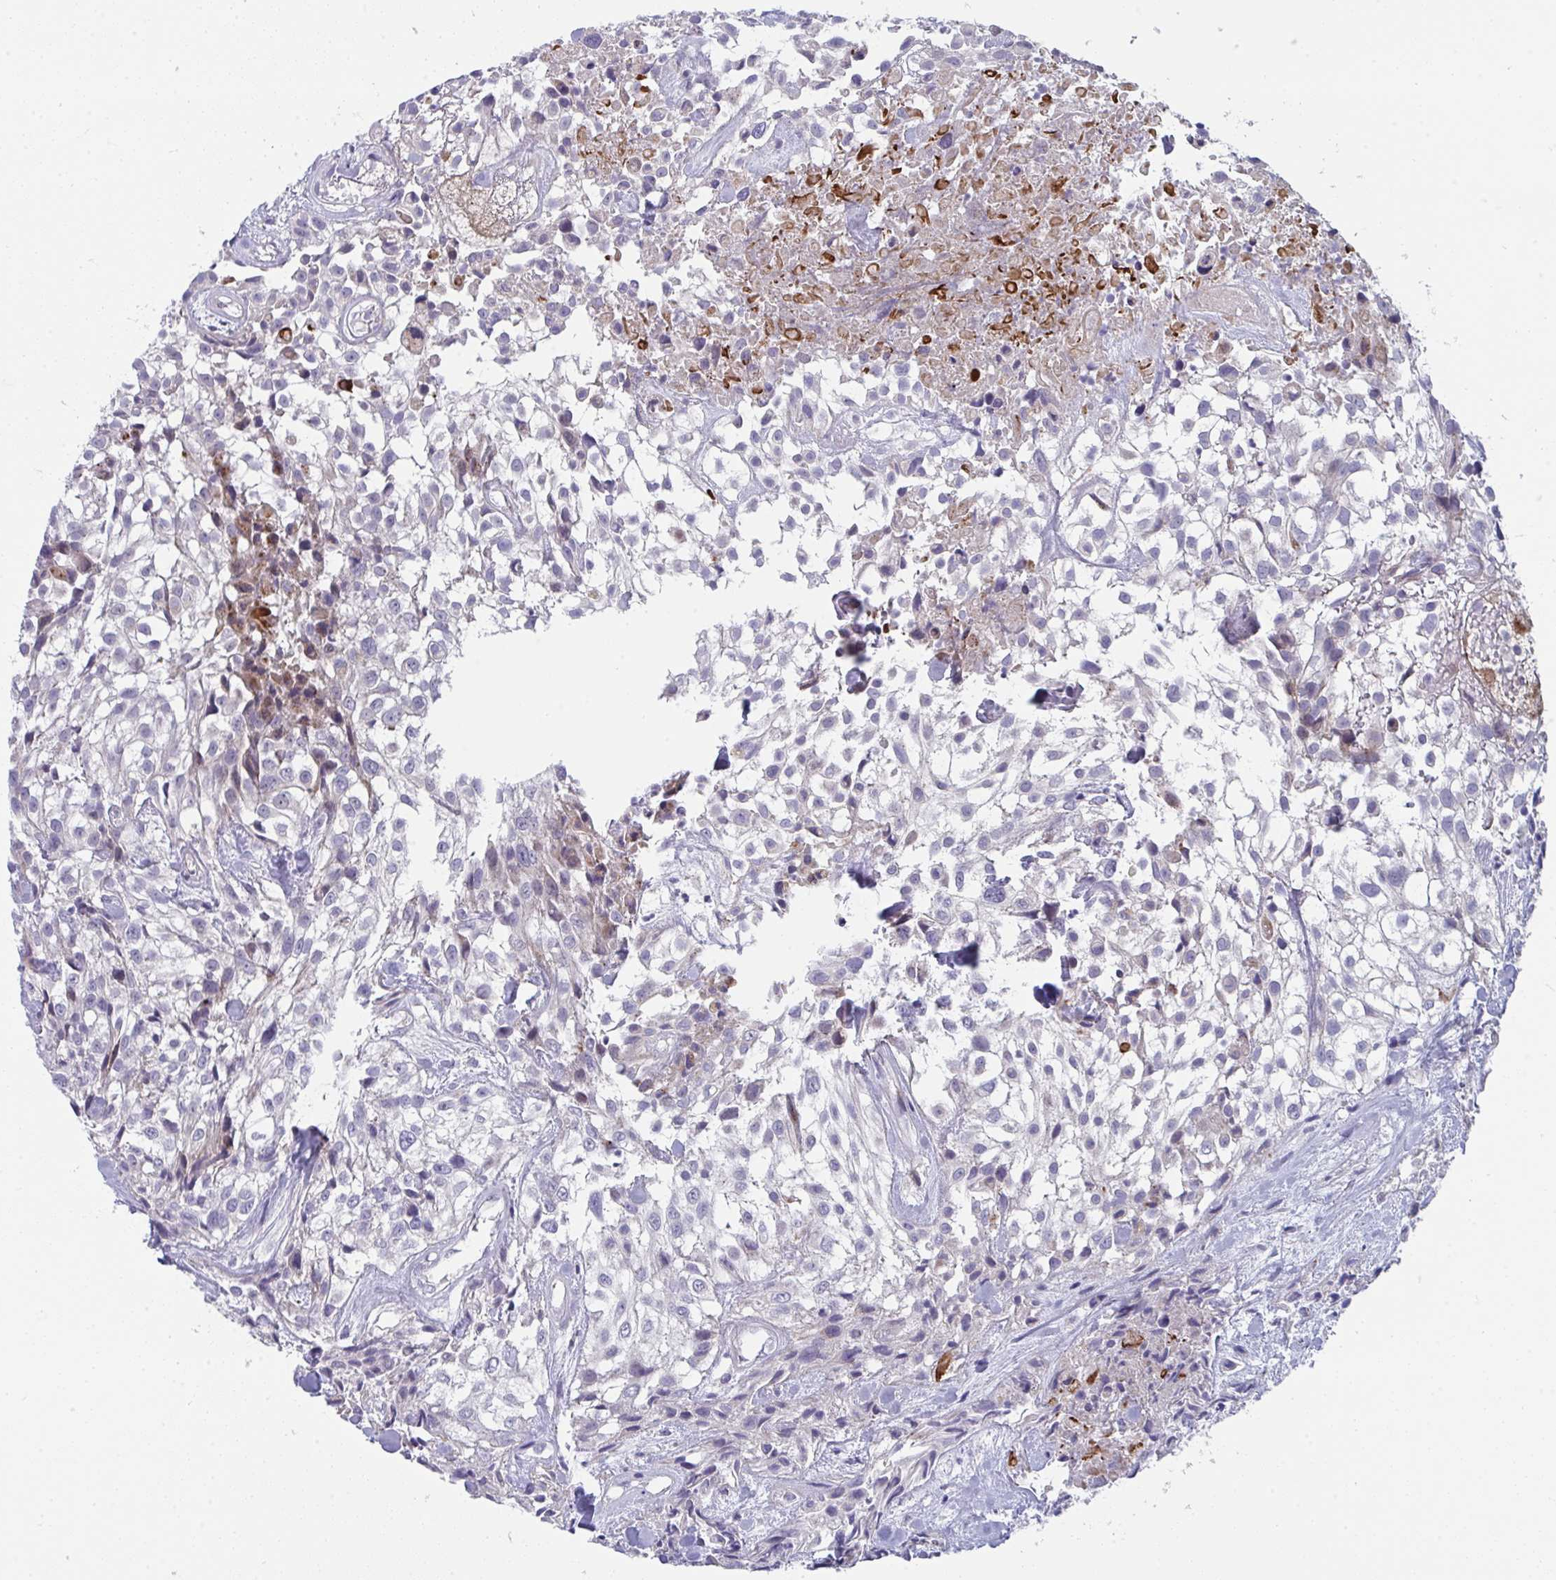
{"staining": {"intensity": "negative", "quantity": "none", "location": "none"}, "tissue": "urothelial cancer", "cell_type": "Tumor cells", "image_type": "cancer", "snomed": [{"axis": "morphology", "description": "Urothelial carcinoma, High grade"}, {"axis": "topography", "description": "Urinary bladder"}], "caption": "High-grade urothelial carcinoma was stained to show a protein in brown. There is no significant expression in tumor cells. The staining is performed using DAB brown chromogen with nuclei counter-stained in using hematoxylin.", "gene": "AOC2", "patient": {"sex": "male", "age": 56}}